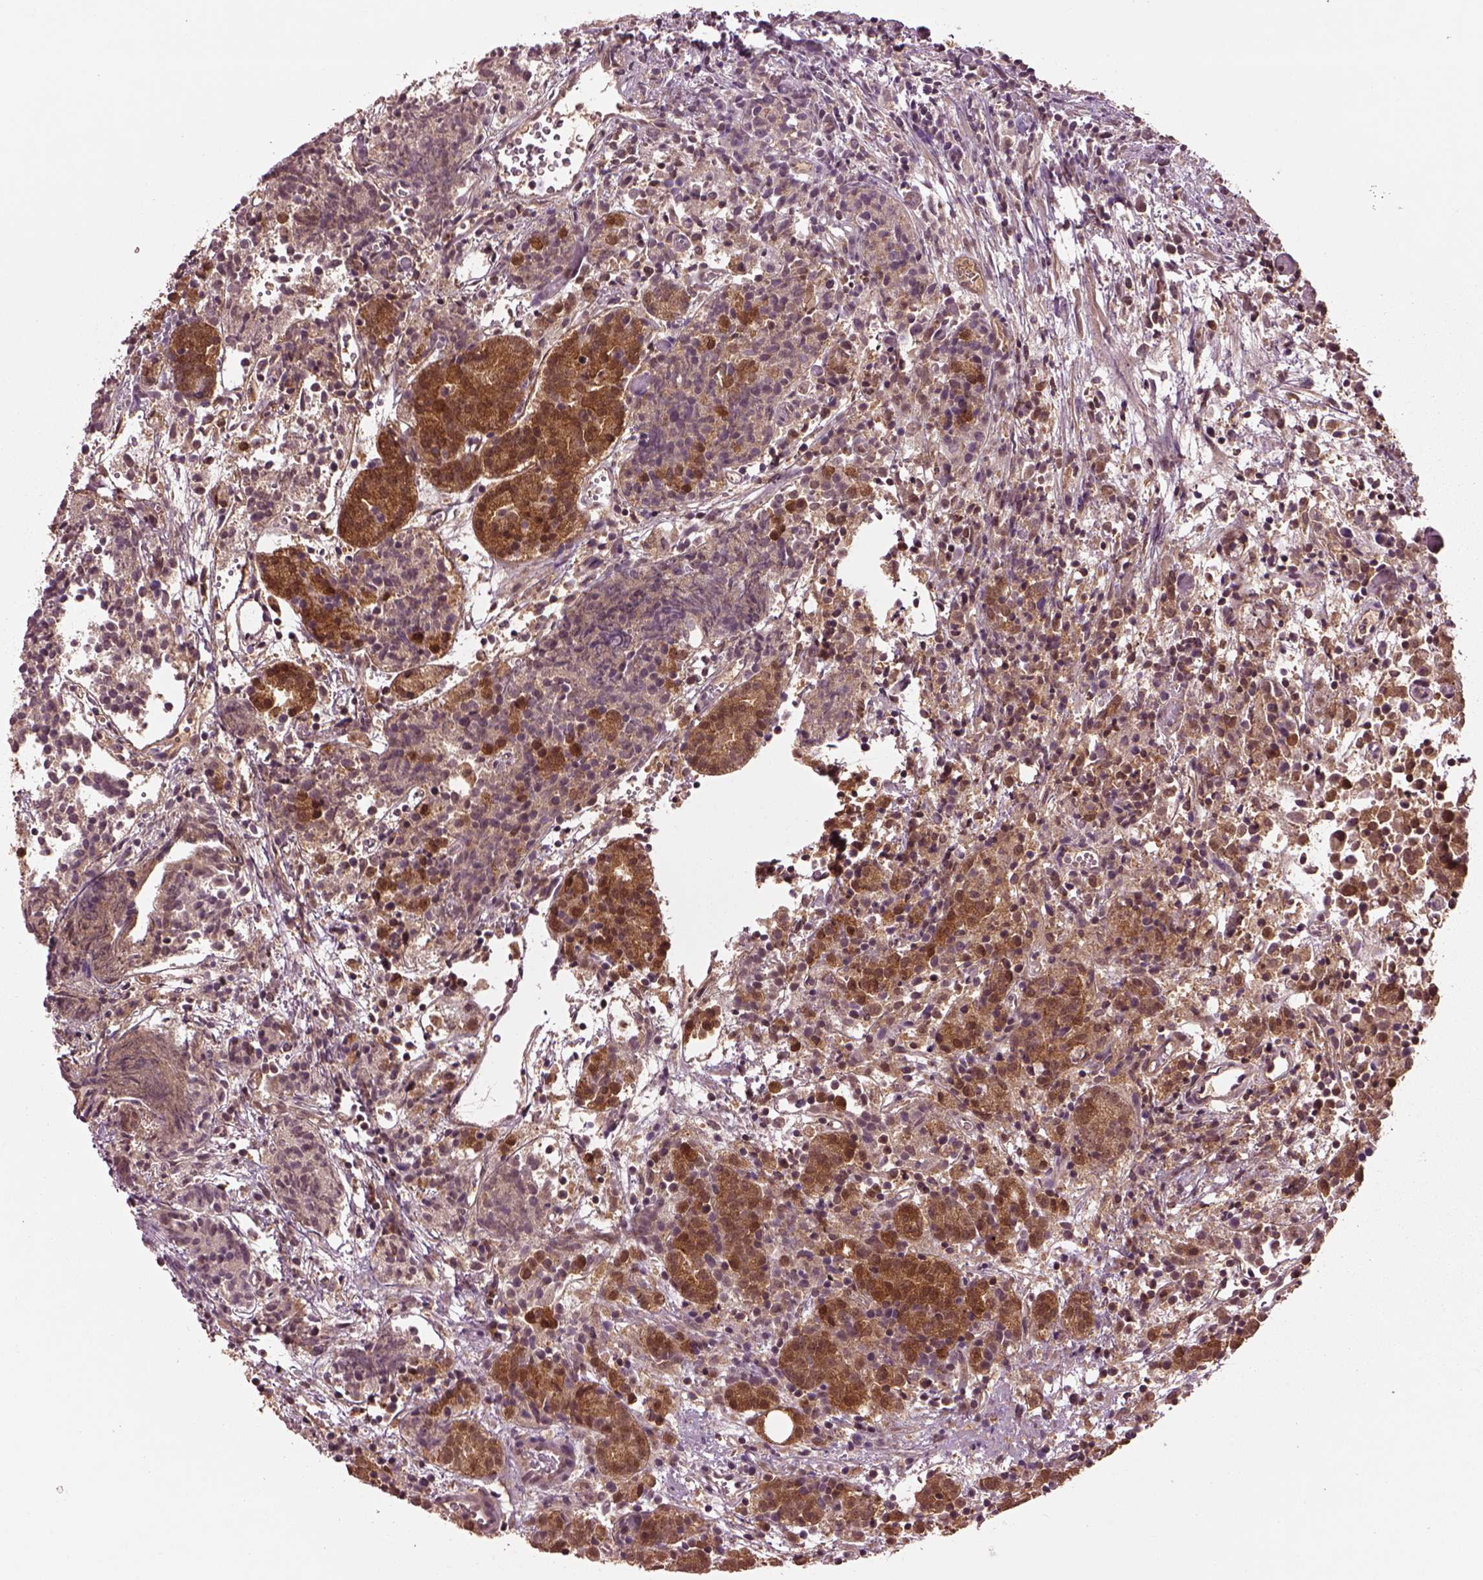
{"staining": {"intensity": "moderate", "quantity": ">75%", "location": "cytoplasmic/membranous"}, "tissue": "prostate cancer", "cell_type": "Tumor cells", "image_type": "cancer", "snomed": [{"axis": "morphology", "description": "Adenocarcinoma, High grade"}, {"axis": "topography", "description": "Prostate"}], "caption": "Tumor cells demonstrate medium levels of moderate cytoplasmic/membranous staining in about >75% of cells in prostate cancer (adenocarcinoma (high-grade)).", "gene": "MDP1", "patient": {"sex": "male", "age": 53}}